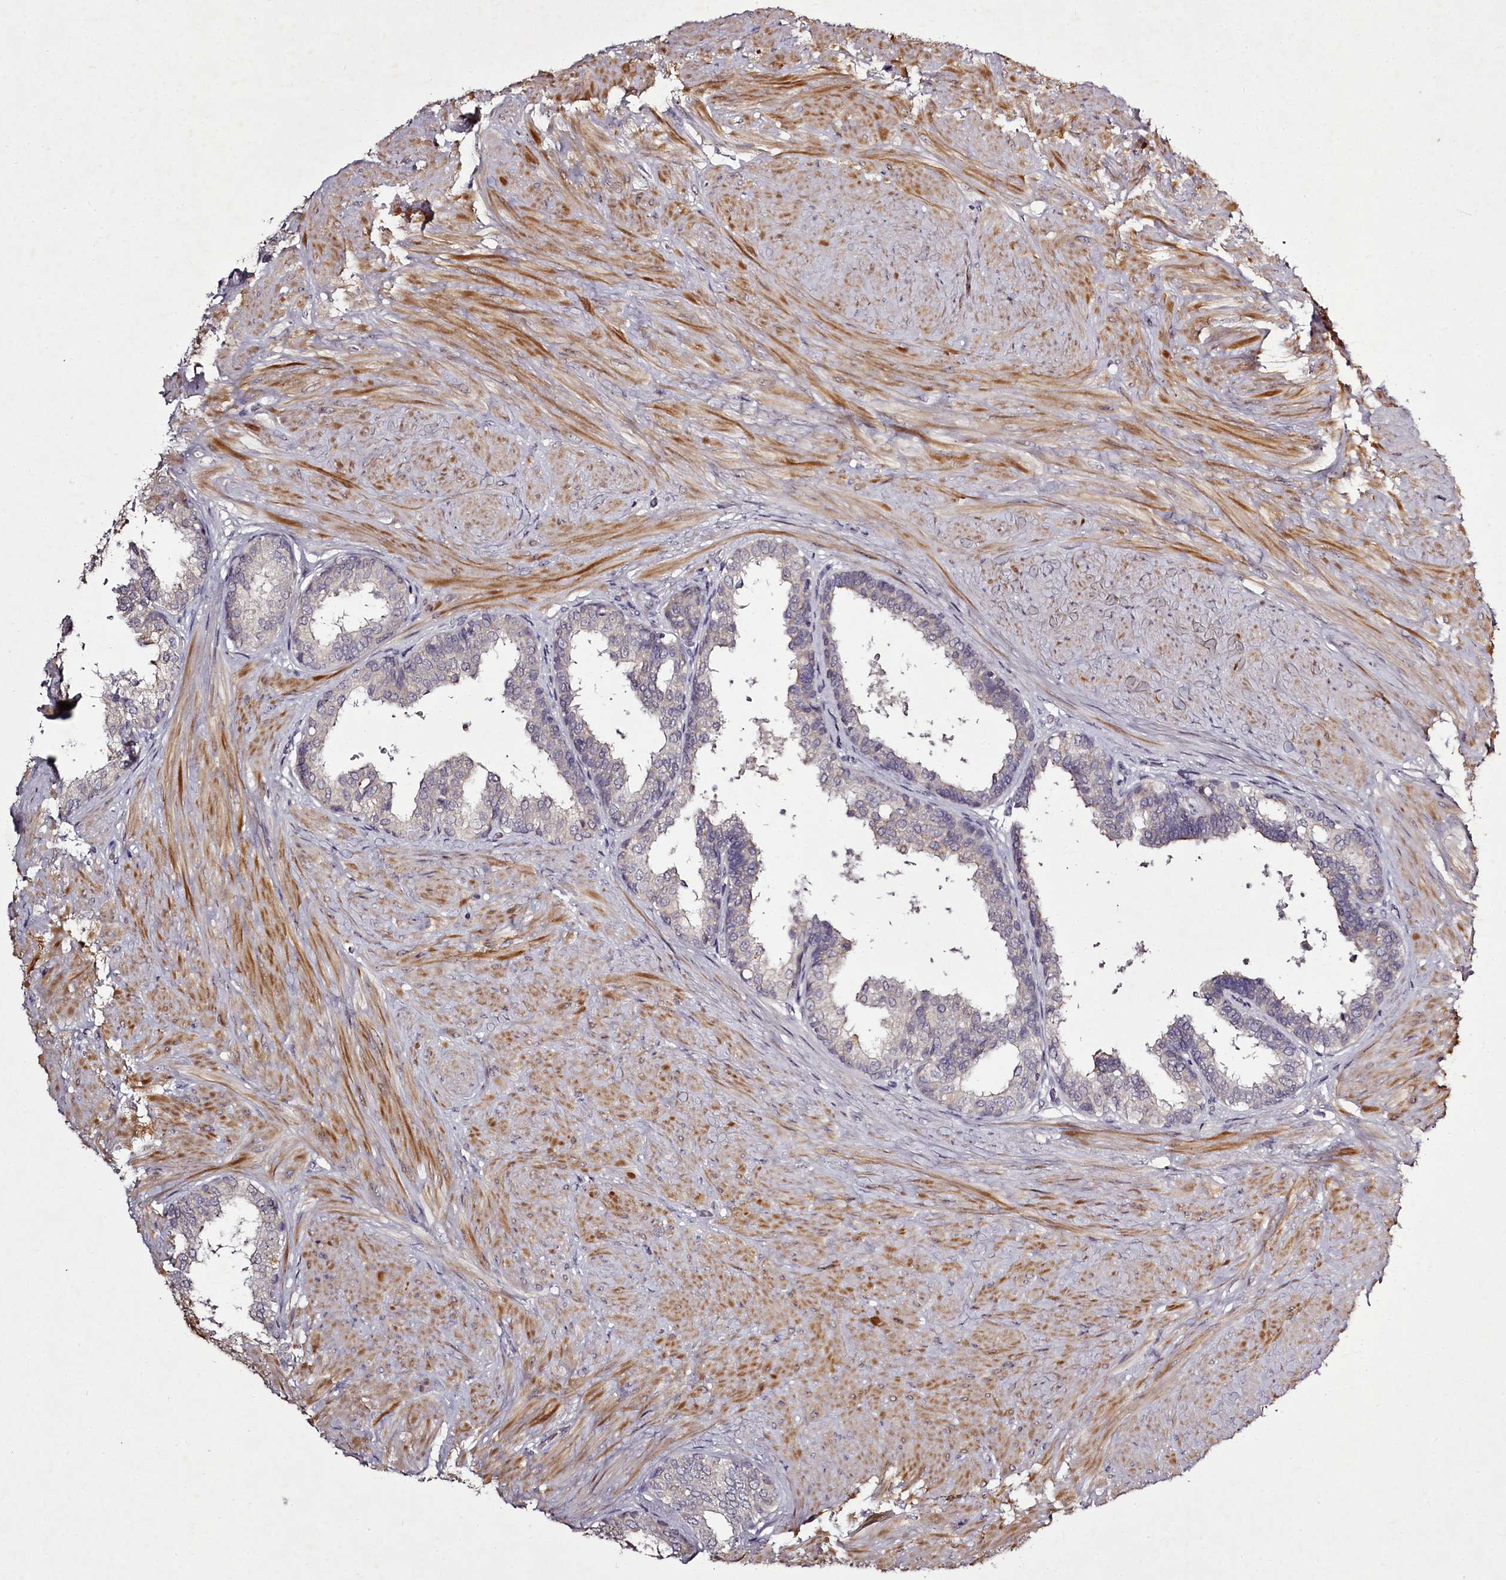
{"staining": {"intensity": "moderate", "quantity": "<25%", "location": "cytoplasmic/membranous"}, "tissue": "prostate", "cell_type": "Glandular cells", "image_type": "normal", "snomed": [{"axis": "morphology", "description": "Normal tissue, NOS"}, {"axis": "topography", "description": "Prostate"}], "caption": "Immunohistochemistry (IHC) (DAB (3,3'-diaminobenzidine)) staining of unremarkable prostate displays moderate cytoplasmic/membranous protein positivity in approximately <25% of glandular cells. (Stains: DAB in brown, nuclei in blue, Microscopy: brightfield microscopy at high magnification).", "gene": "RBMXL2", "patient": {"sex": "male", "age": 48}}